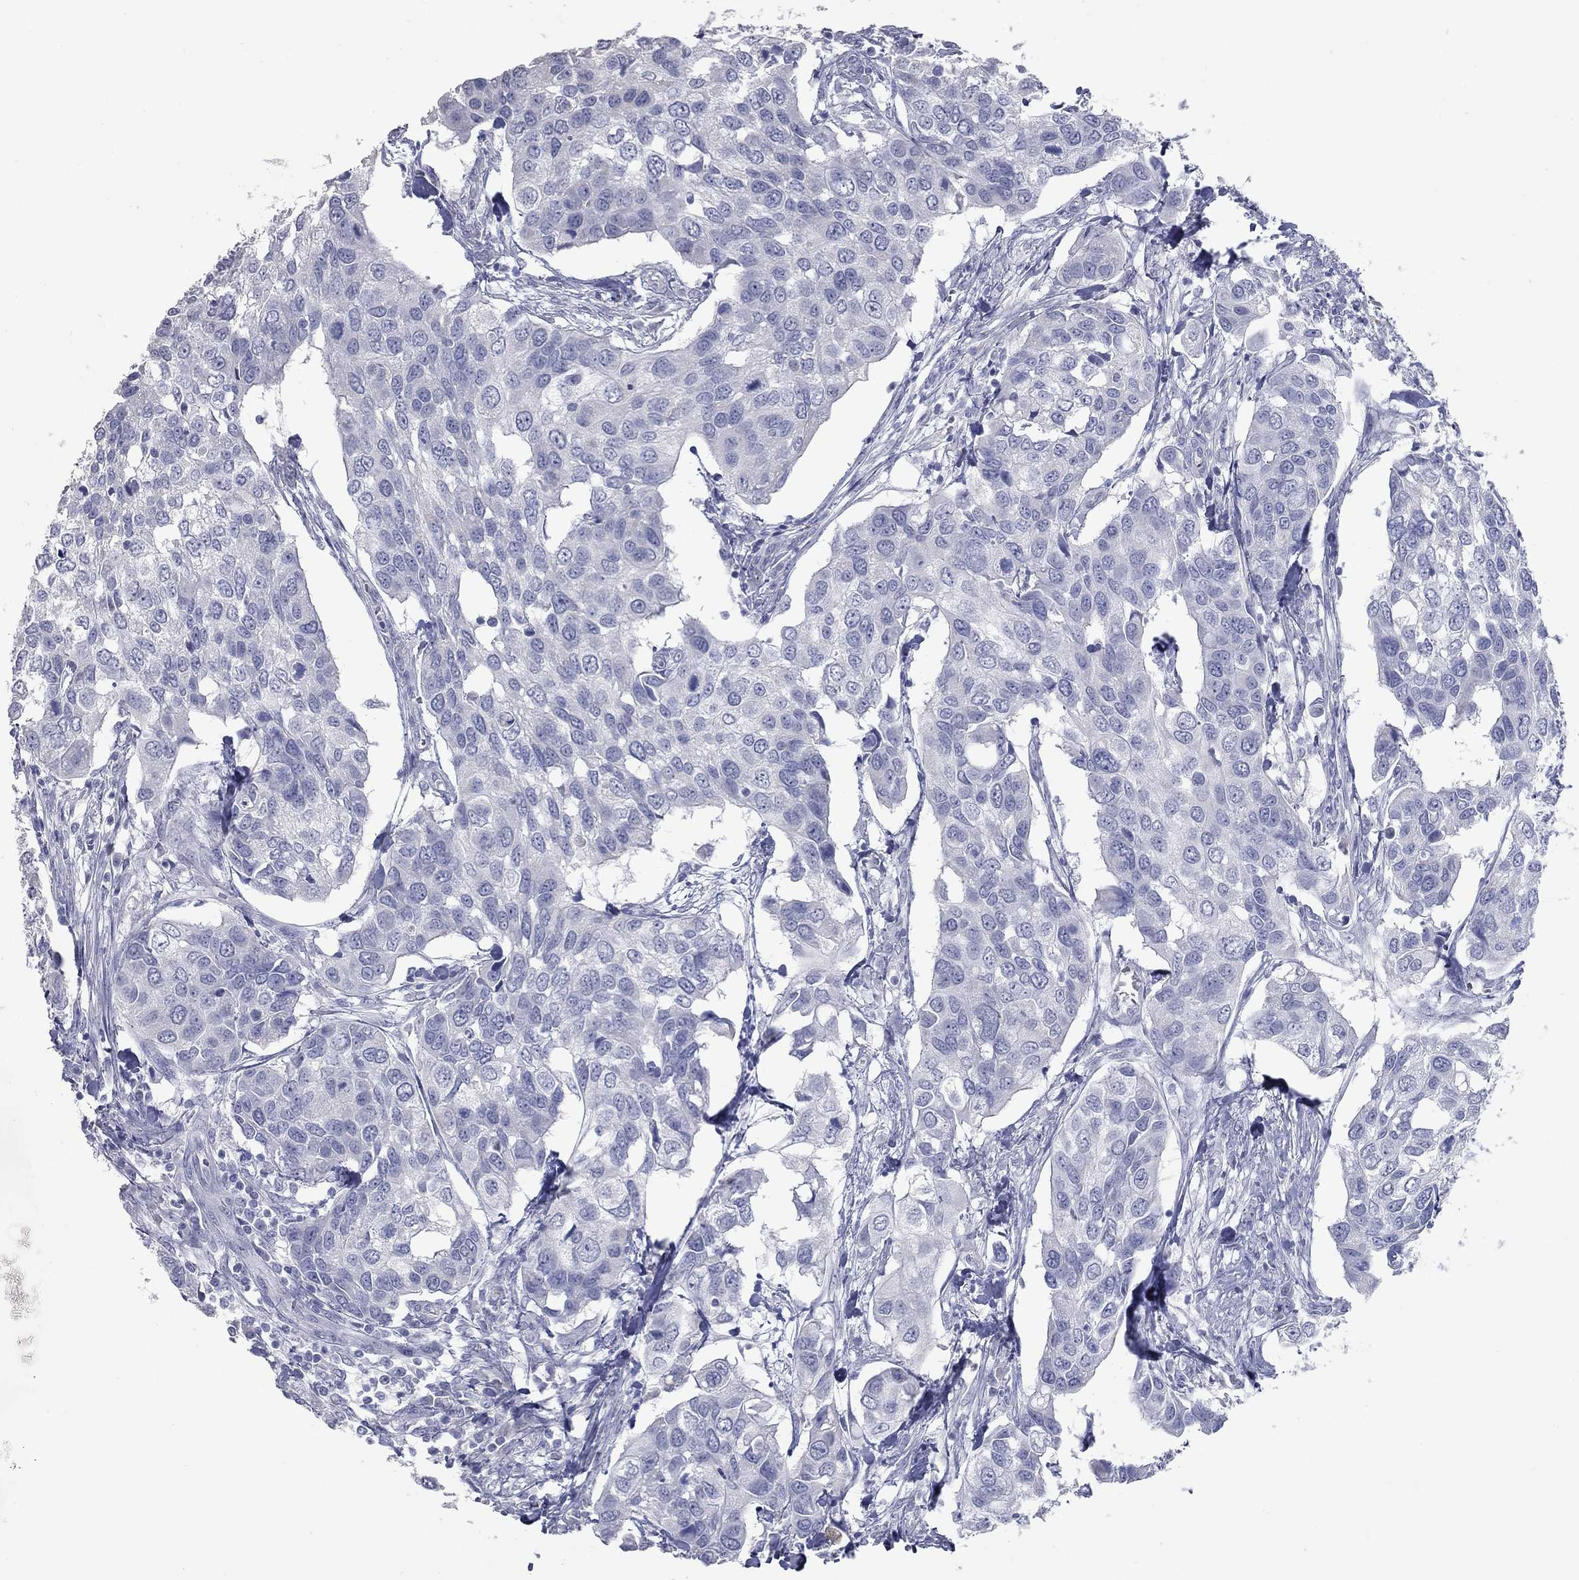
{"staining": {"intensity": "negative", "quantity": "none", "location": "none"}, "tissue": "urothelial cancer", "cell_type": "Tumor cells", "image_type": "cancer", "snomed": [{"axis": "morphology", "description": "Urothelial carcinoma, High grade"}, {"axis": "topography", "description": "Urinary bladder"}], "caption": "Tumor cells are negative for protein expression in human urothelial cancer.", "gene": "TAC1", "patient": {"sex": "male", "age": 60}}